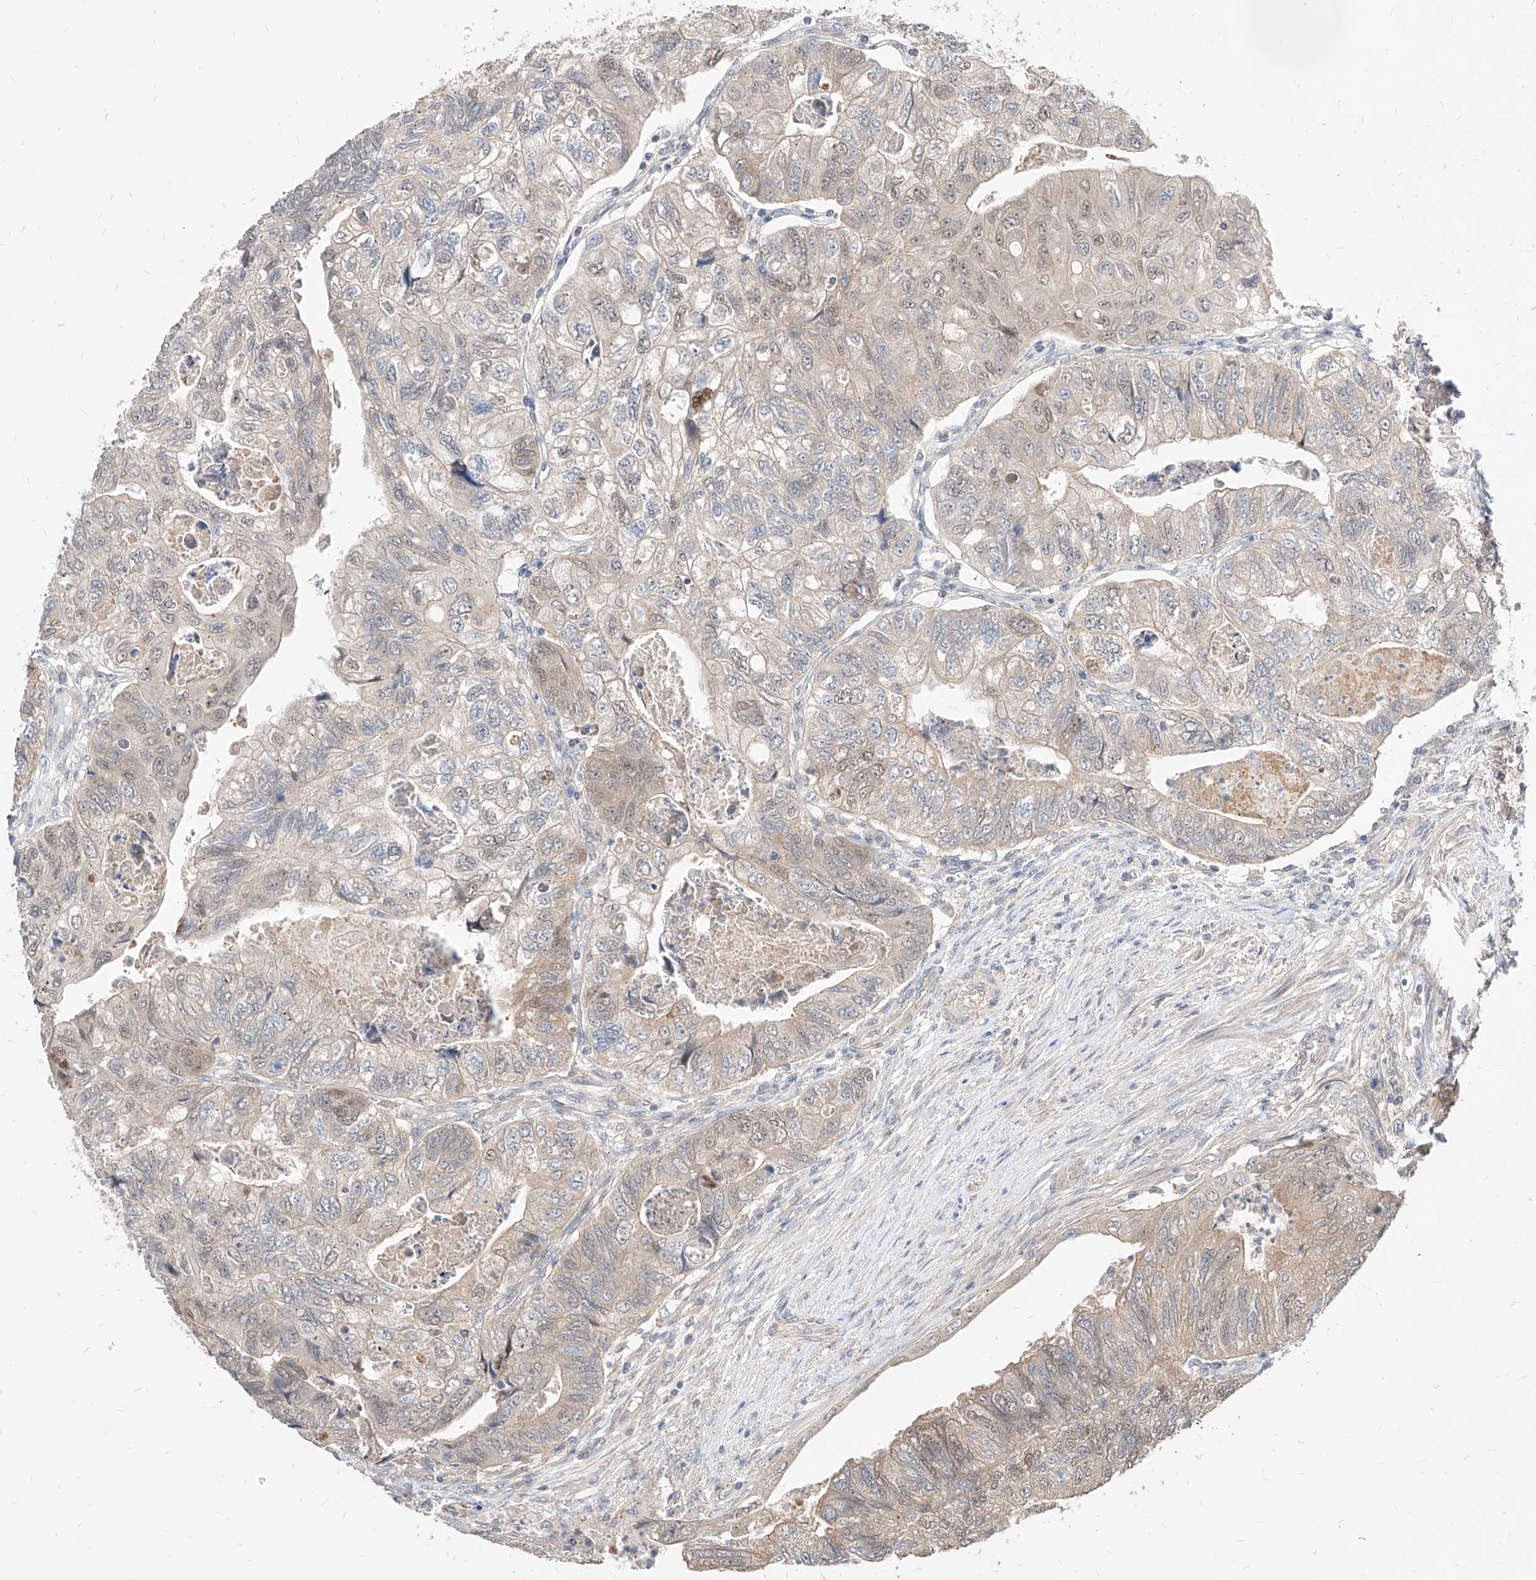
{"staining": {"intensity": "weak", "quantity": "<25%", "location": "cytoplasmic/membranous,nuclear"}, "tissue": "colorectal cancer", "cell_type": "Tumor cells", "image_type": "cancer", "snomed": [{"axis": "morphology", "description": "Adenocarcinoma, NOS"}, {"axis": "topography", "description": "Rectum"}], "caption": "This is a image of immunohistochemistry staining of colorectal cancer (adenocarcinoma), which shows no positivity in tumor cells.", "gene": "TSNAX", "patient": {"sex": "male", "age": 63}}